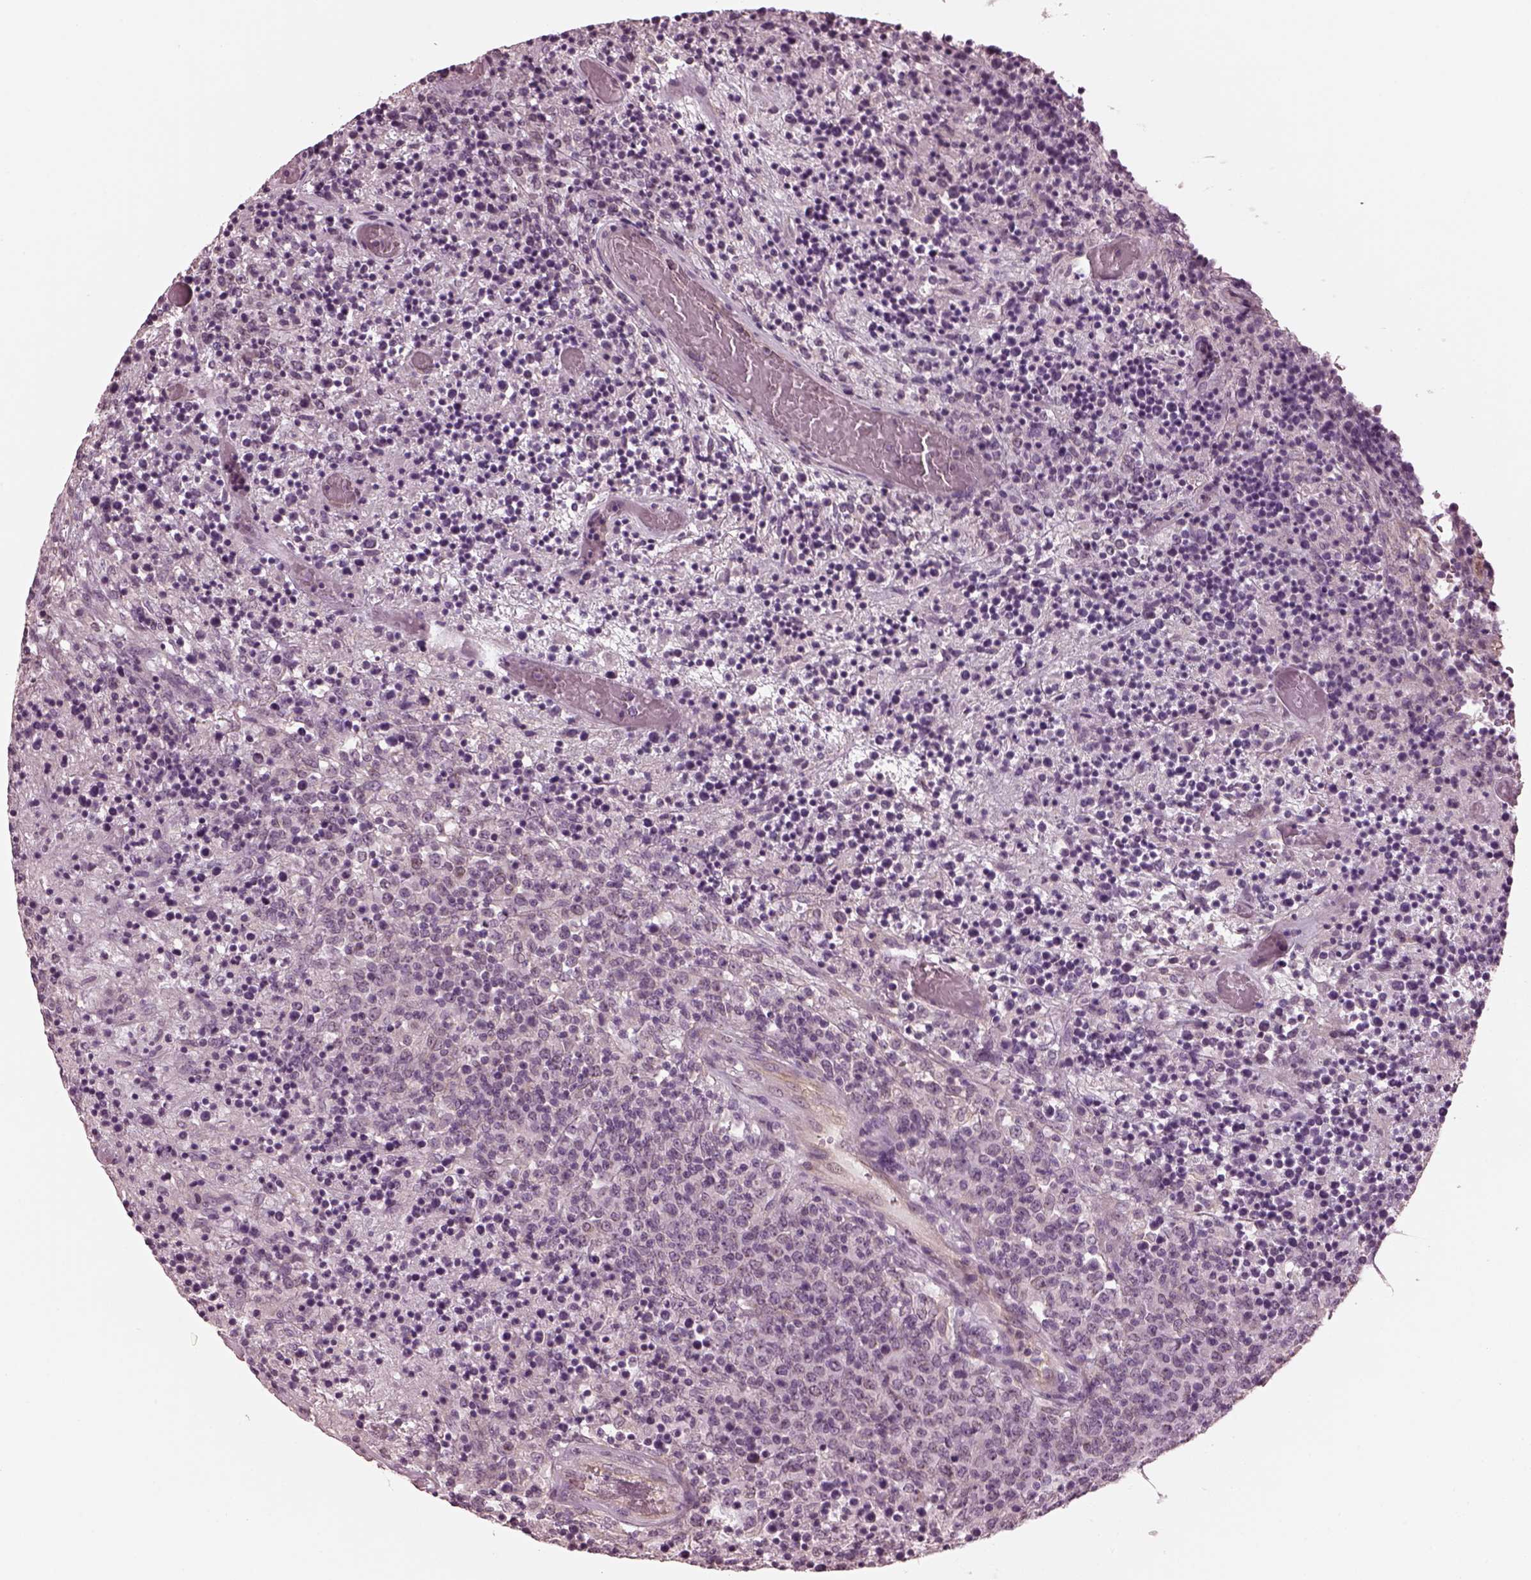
{"staining": {"intensity": "negative", "quantity": "none", "location": "none"}, "tissue": "lymphoma", "cell_type": "Tumor cells", "image_type": "cancer", "snomed": [{"axis": "morphology", "description": "Malignant lymphoma, non-Hodgkin's type, High grade"}, {"axis": "topography", "description": "Lung"}], "caption": "Tumor cells show no significant protein expression in lymphoma. Nuclei are stained in blue.", "gene": "ODAD1", "patient": {"sex": "male", "age": 79}}